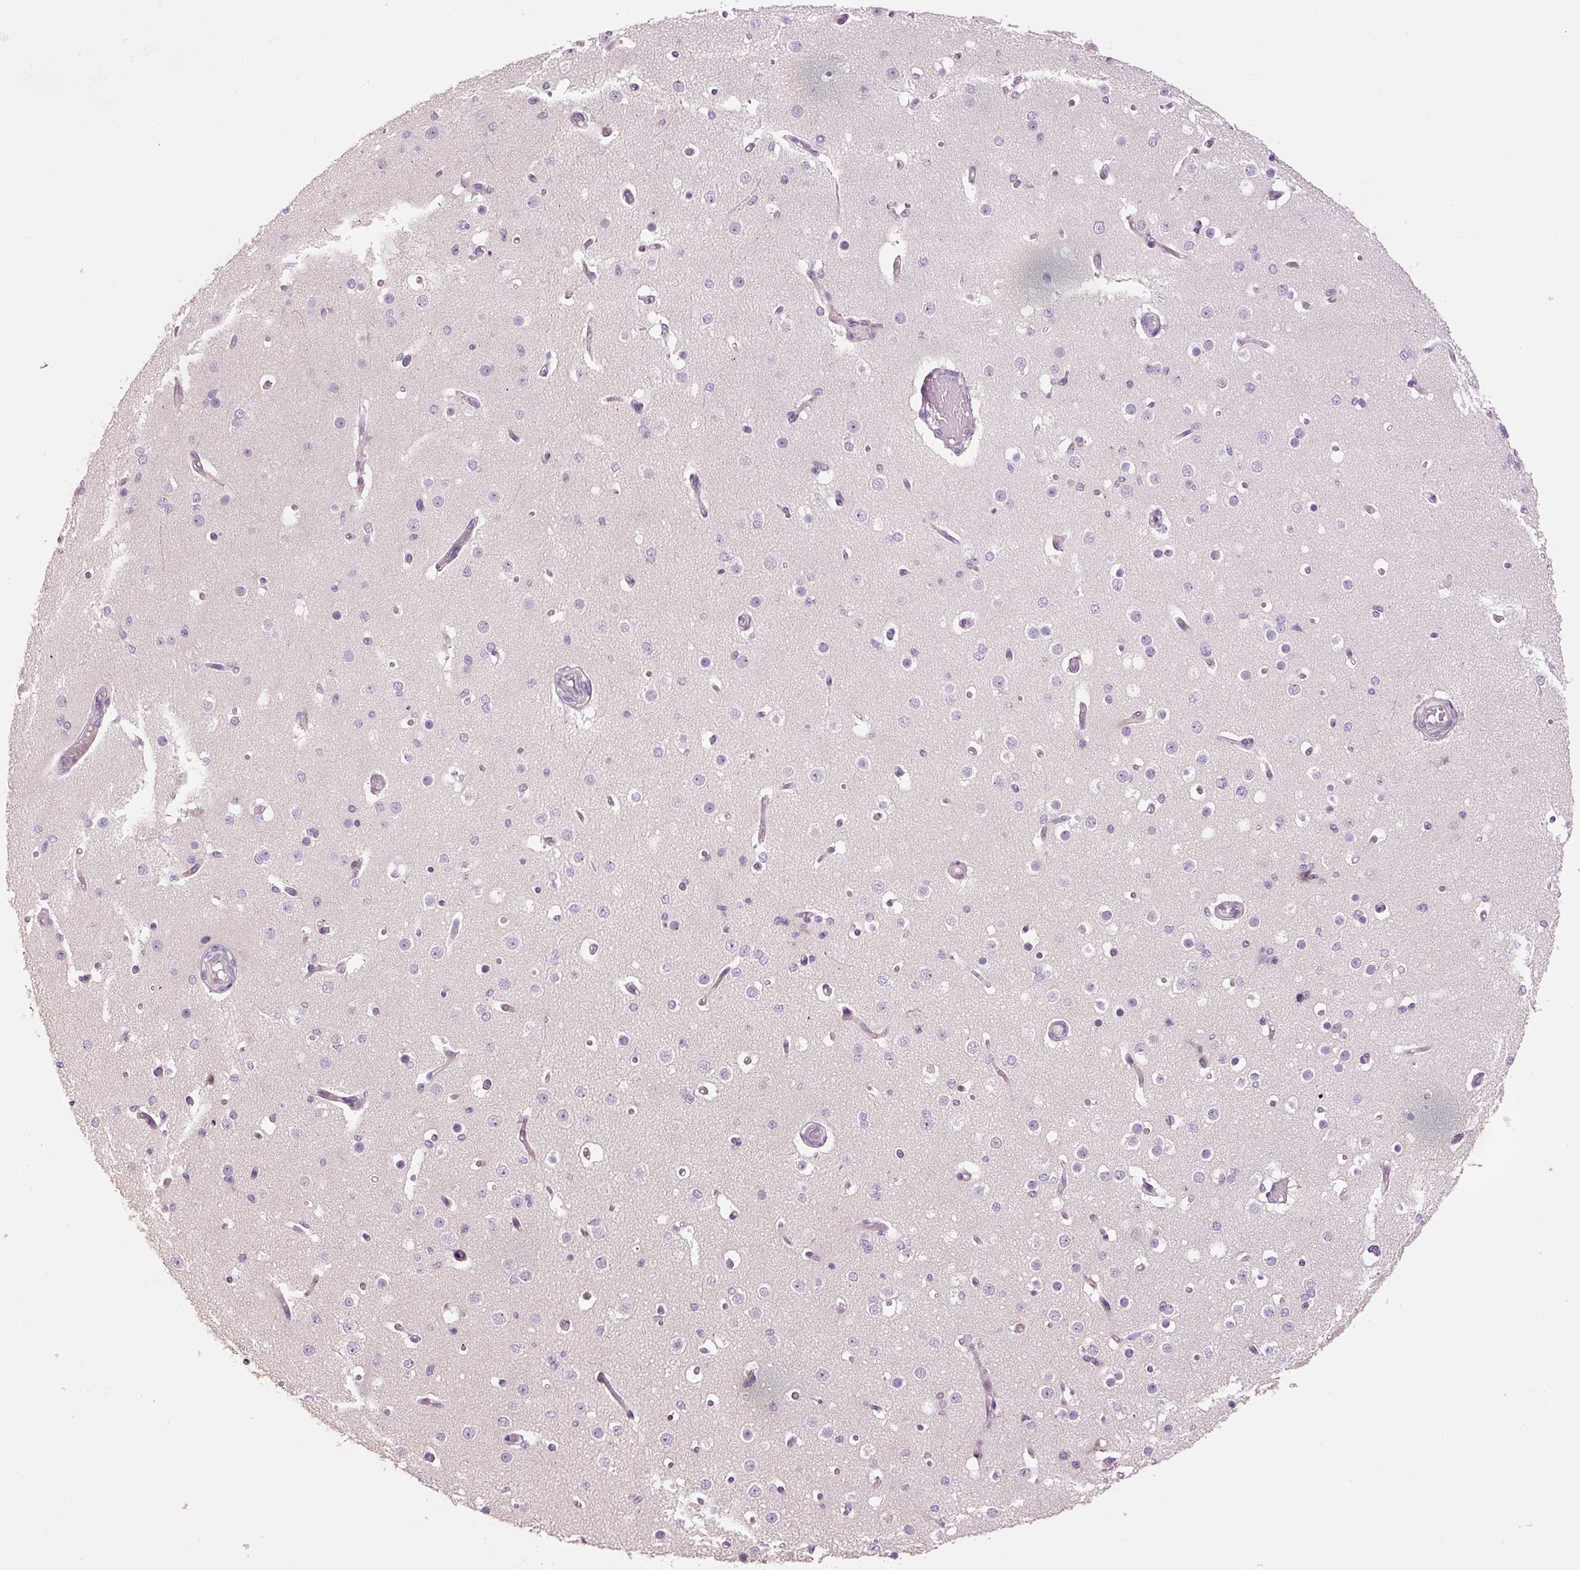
{"staining": {"intensity": "negative", "quantity": "none", "location": "none"}, "tissue": "cerebral cortex", "cell_type": "Endothelial cells", "image_type": "normal", "snomed": [{"axis": "morphology", "description": "Normal tissue, NOS"}, {"axis": "morphology", "description": "Inflammation, NOS"}, {"axis": "topography", "description": "Cerebral cortex"}], "caption": "This micrograph is of benign cerebral cortex stained with immunohistochemistry (IHC) to label a protein in brown with the nuclei are counter-stained blue. There is no positivity in endothelial cells.", "gene": "HAX1", "patient": {"sex": "male", "age": 6}}